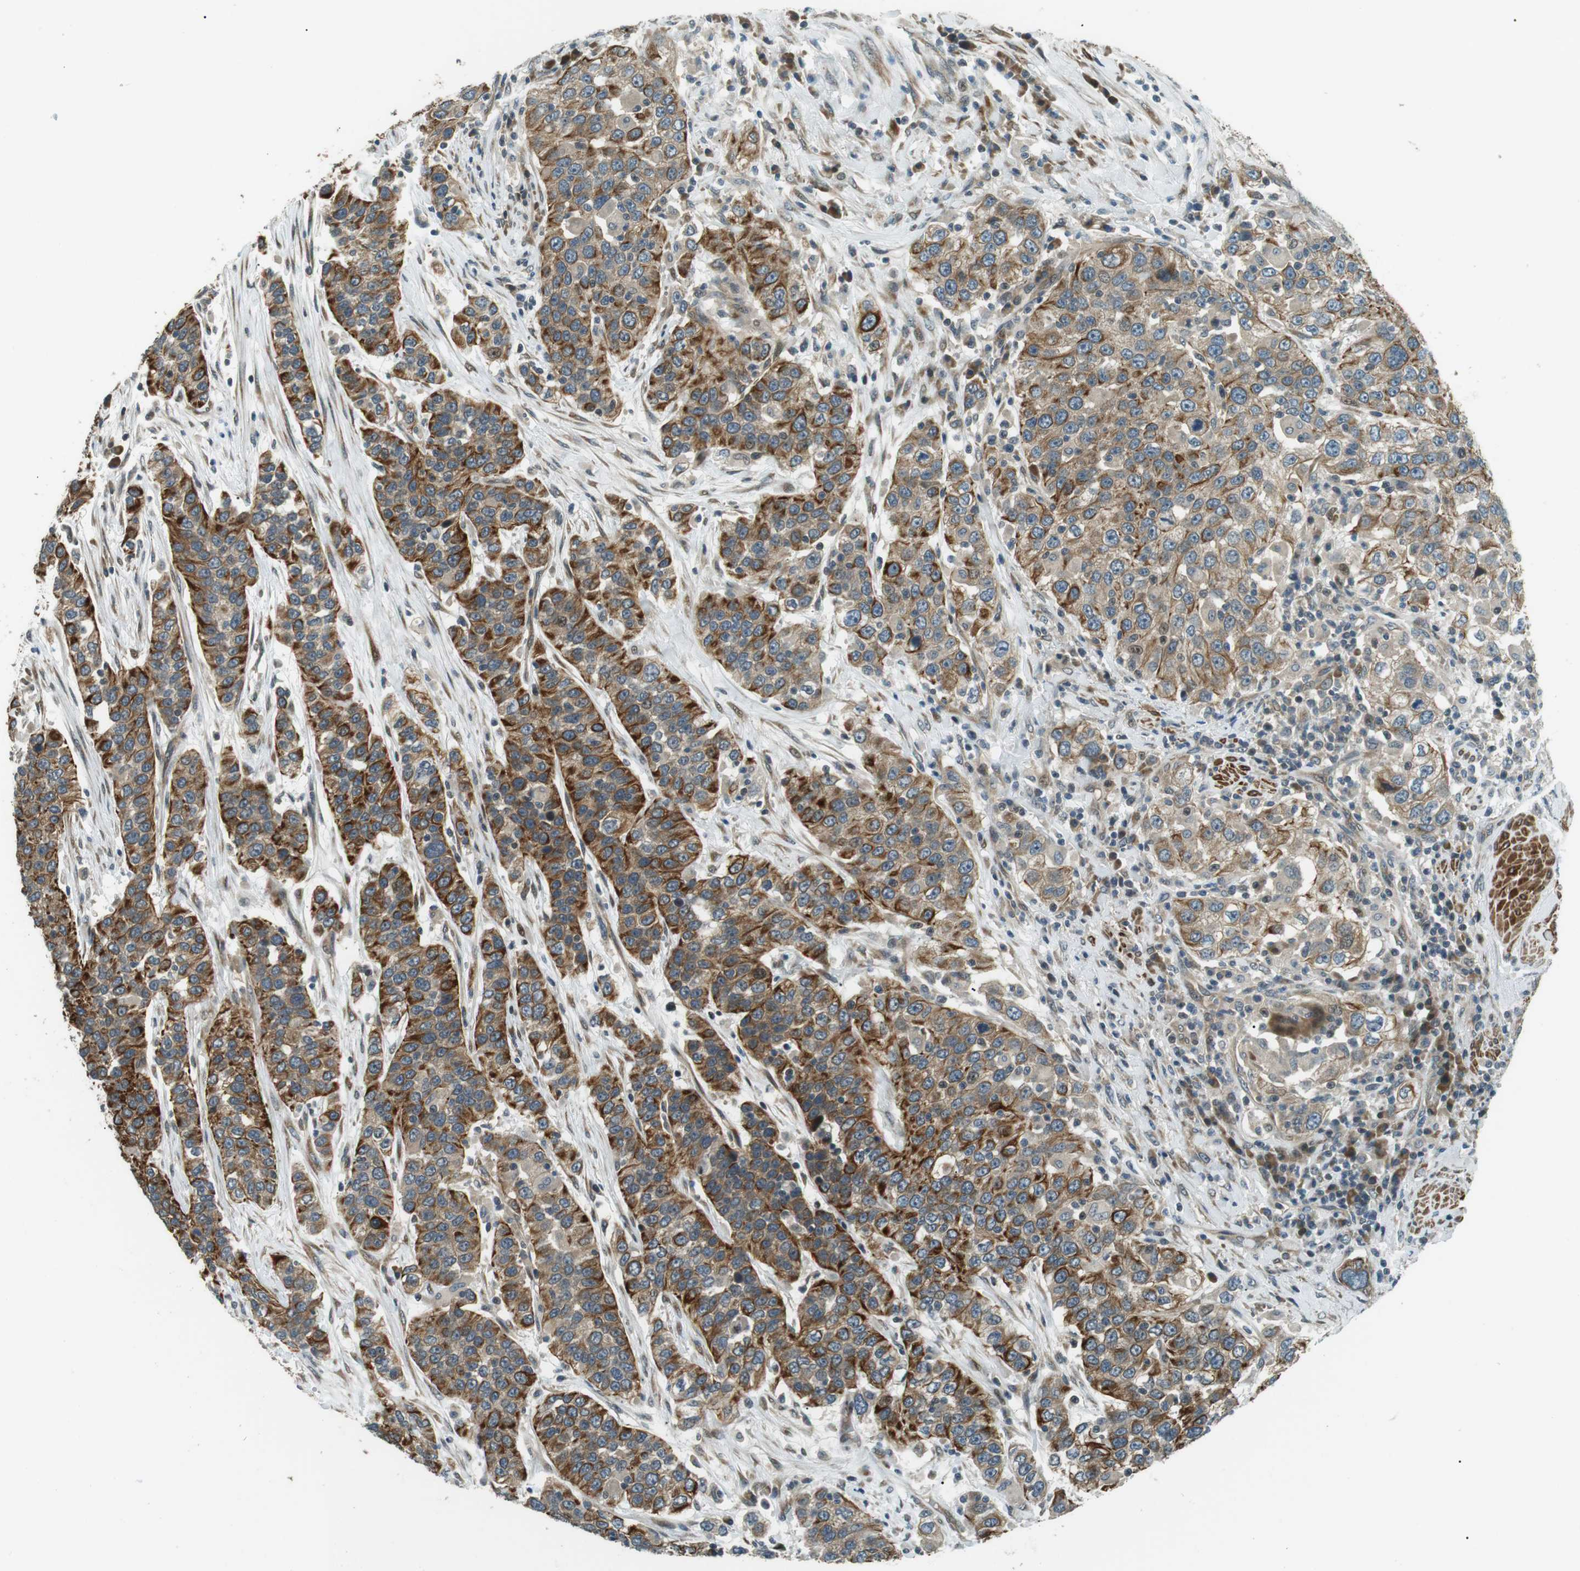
{"staining": {"intensity": "strong", "quantity": ">75%", "location": "cytoplasmic/membranous"}, "tissue": "urothelial cancer", "cell_type": "Tumor cells", "image_type": "cancer", "snomed": [{"axis": "morphology", "description": "Urothelial carcinoma, High grade"}, {"axis": "topography", "description": "Urinary bladder"}], "caption": "Protein positivity by immunohistochemistry exhibits strong cytoplasmic/membranous expression in about >75% of tumor cells in urothelial cancer. The protein of interest is shown in brown color, while the nuclei are stained blue.", "gene": "TMEM74", "patient": {"sex": "female", "age": 80}}